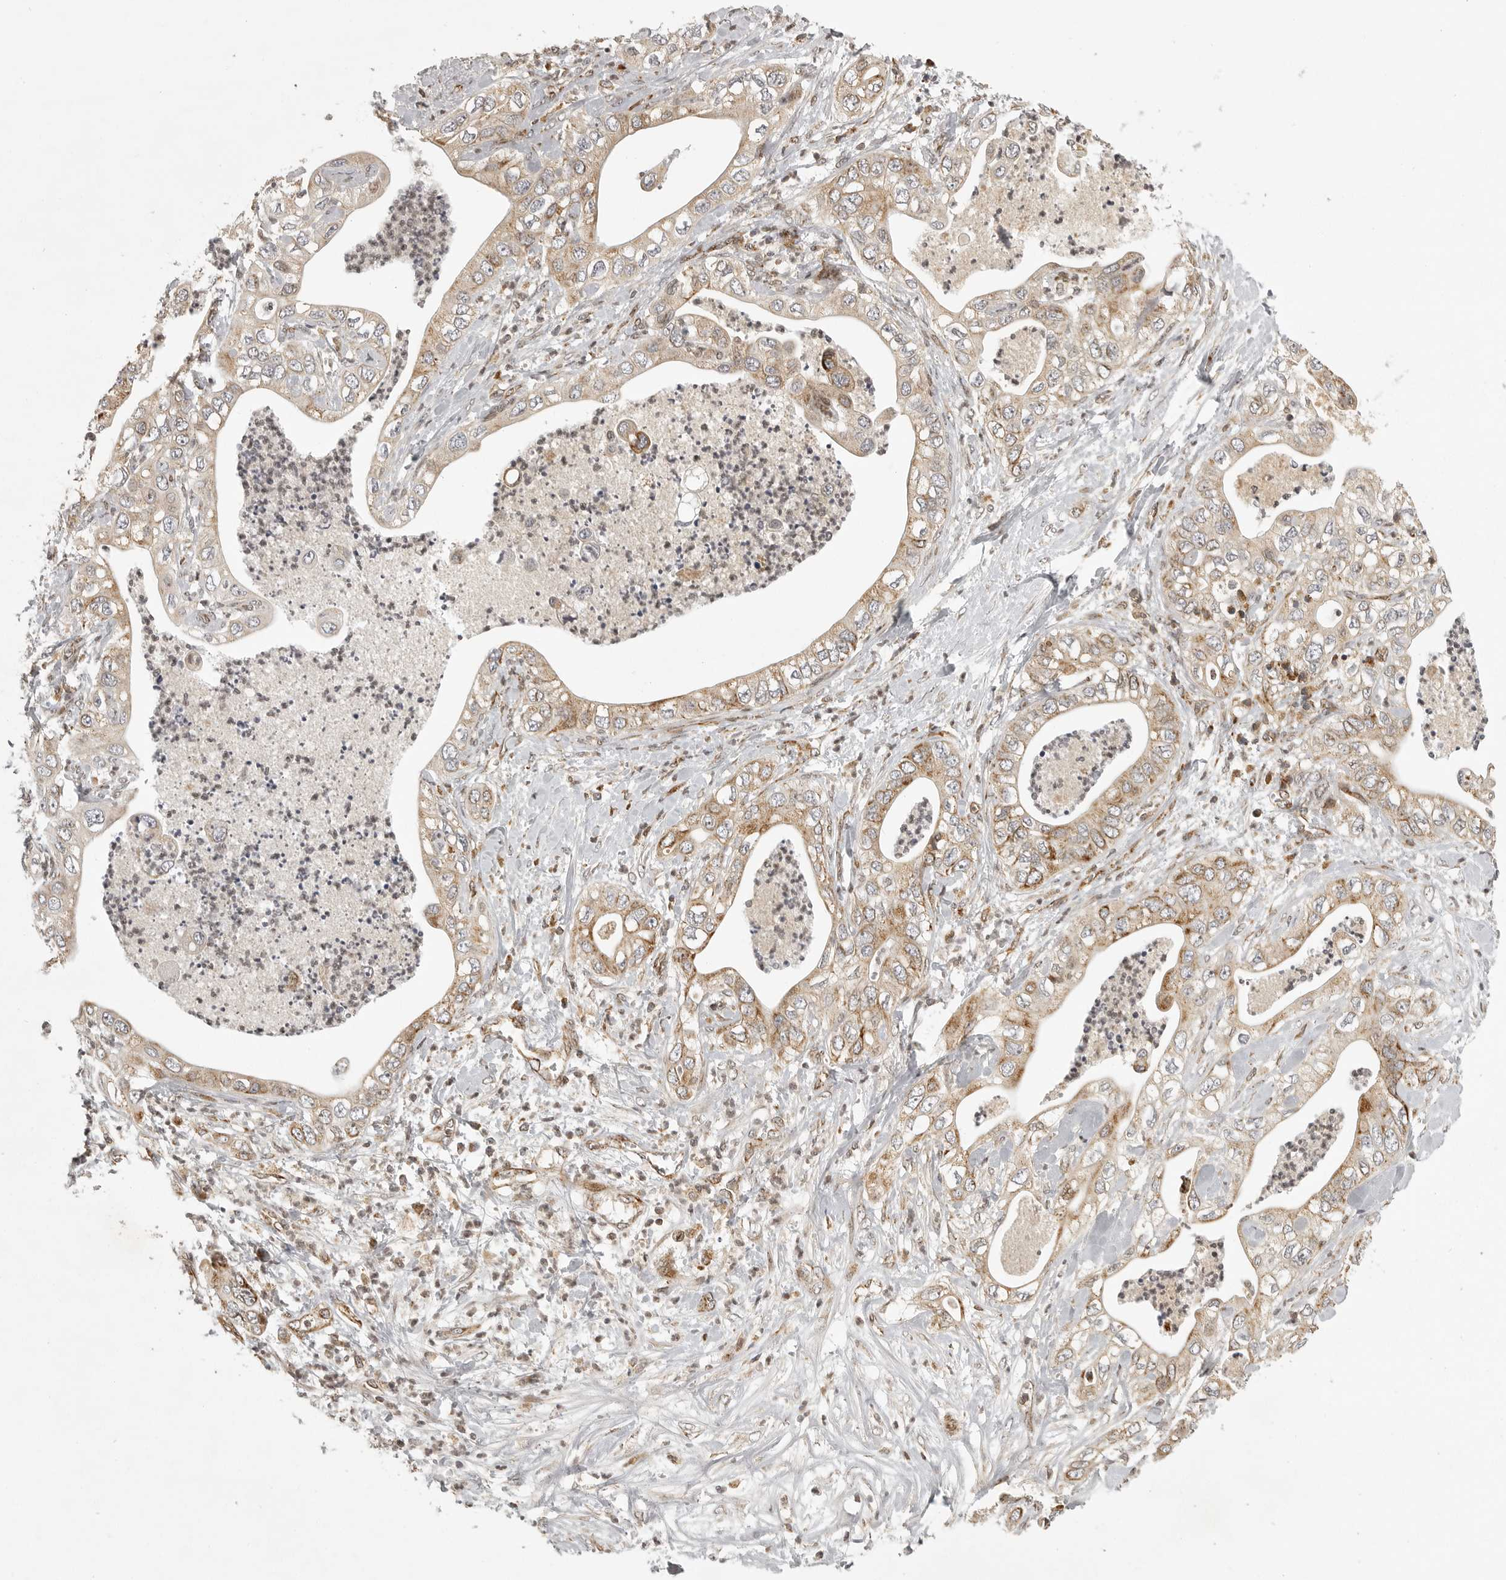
{"staining": {"intensity": "moderate", "quantity": ">75%", "location": "cytoplasmic/membranous"}, "tissue": "pancreatic cancer", "cell_type": "Tumor cells", "image_type": "cancer", "snomed": [{"axis": "morphology", "description": "Adenocarcinoma, NOS"}, {"axis": "topography", "description": "Pancreas"}], "caption": "Immunohistochemical staining of human pancreatic cancer (adenocarcinoma) demonstrates medium levels of moderate cytoplasmic/membranous staining in about >75% of tumor cells.", "gene": "NARS2", "patient": {"sex": "female", "age": 78}}